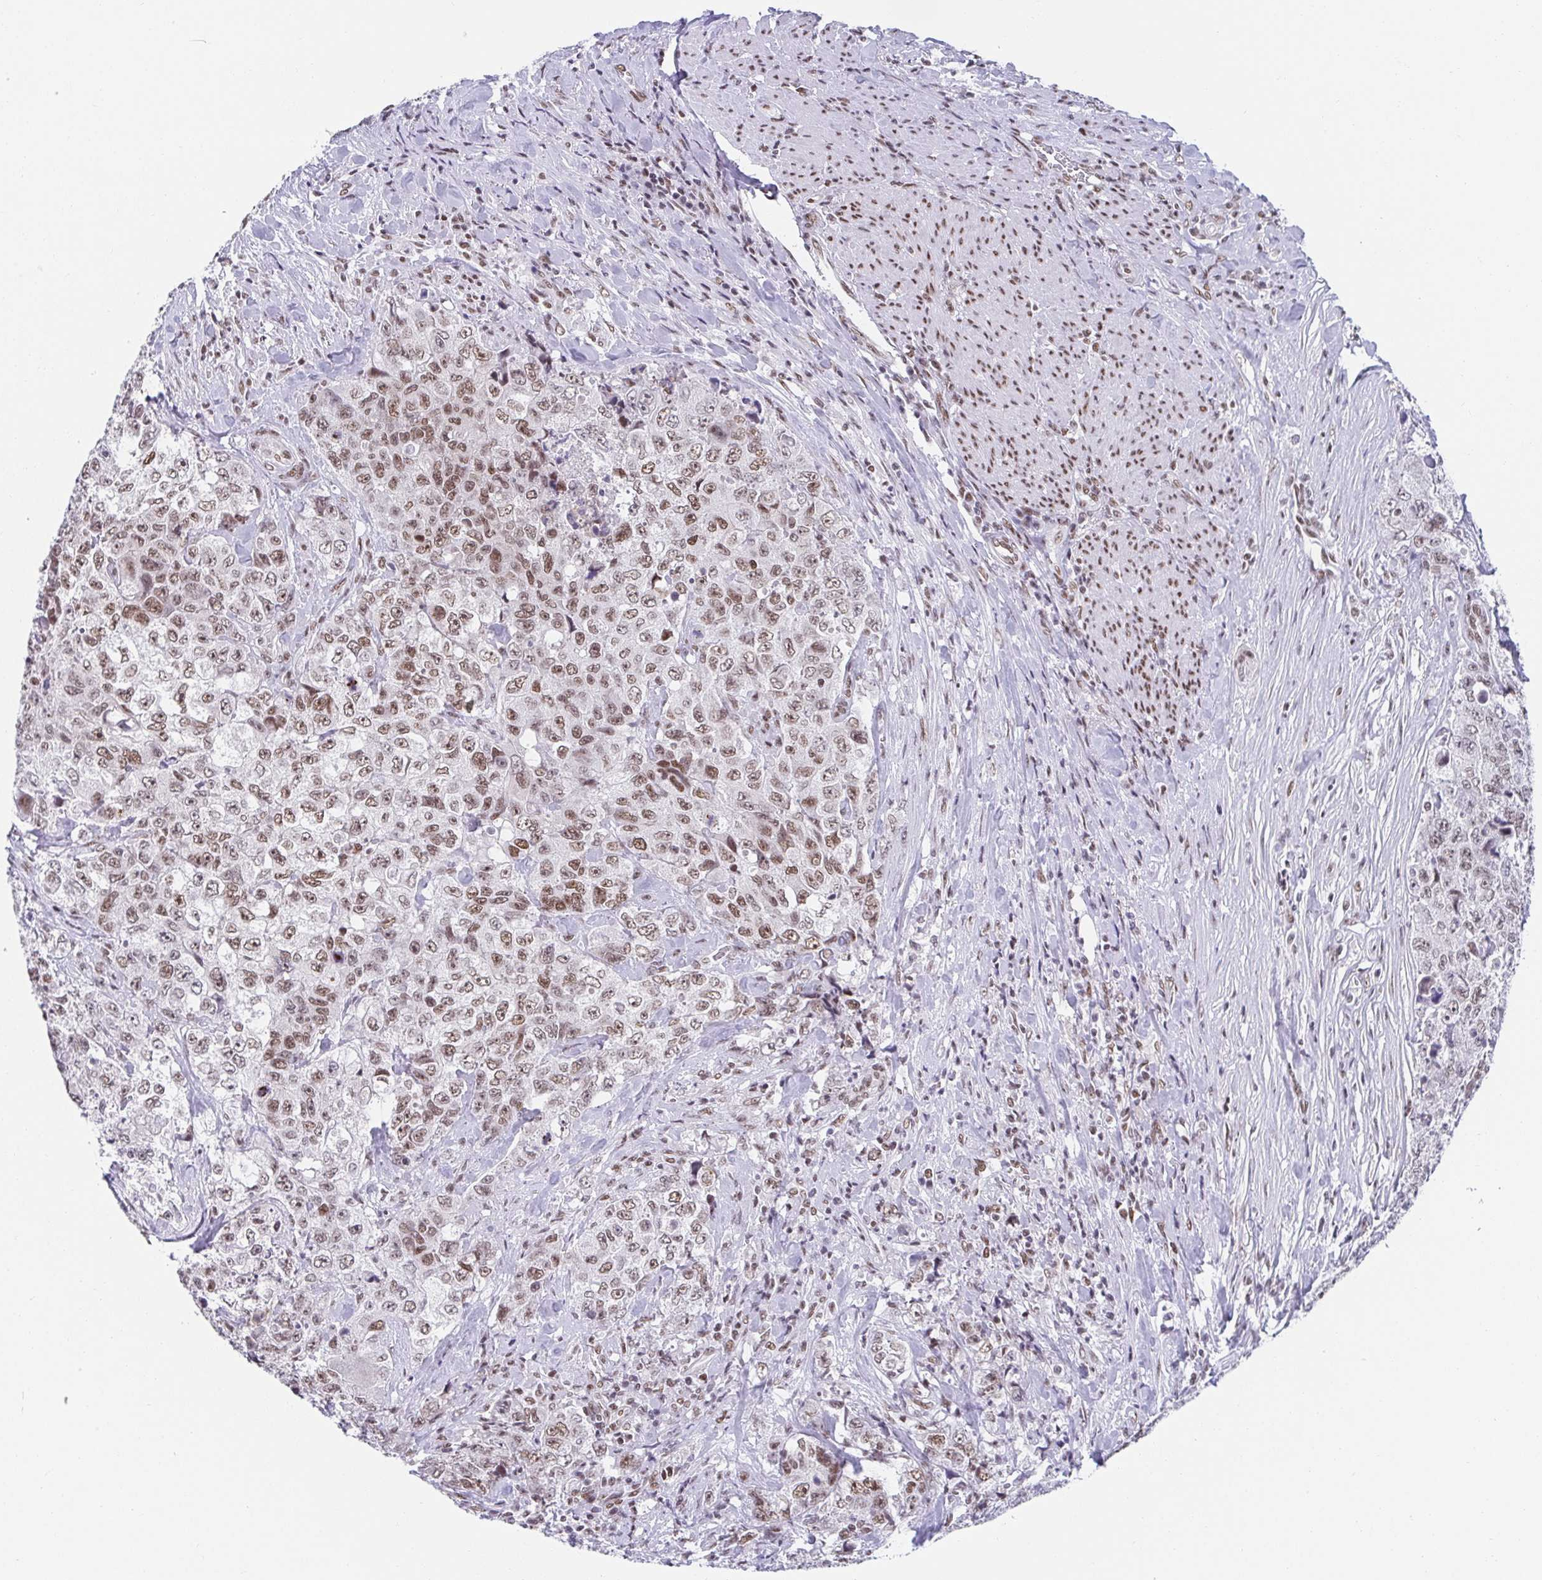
{"staining": {"intensity": "moderate", "quantity": ">75%", "location": "nuclear"}, "tissue": "urothelial cancer", "cell_type": "Tumor cells", "image_type": "cancer", "snomed": [{"axis": "morphology", "description": "Urothelial carcinoma, High grade"}, {"axis": "topography", "description": "Urinary bladder"}], "caption": "Brown immunohistochemical staining in urothelial cancer displays moderate nuclear staining in about >75% of tumor cells. The staining was performed using DAB (3,3'-diaminobenzidine), with brown indicating positive protein expression. Nuclei are stained blue with hematoxylin.", "gene": "SLC7A10", "patient": {"sex": "female", "age": 78}}